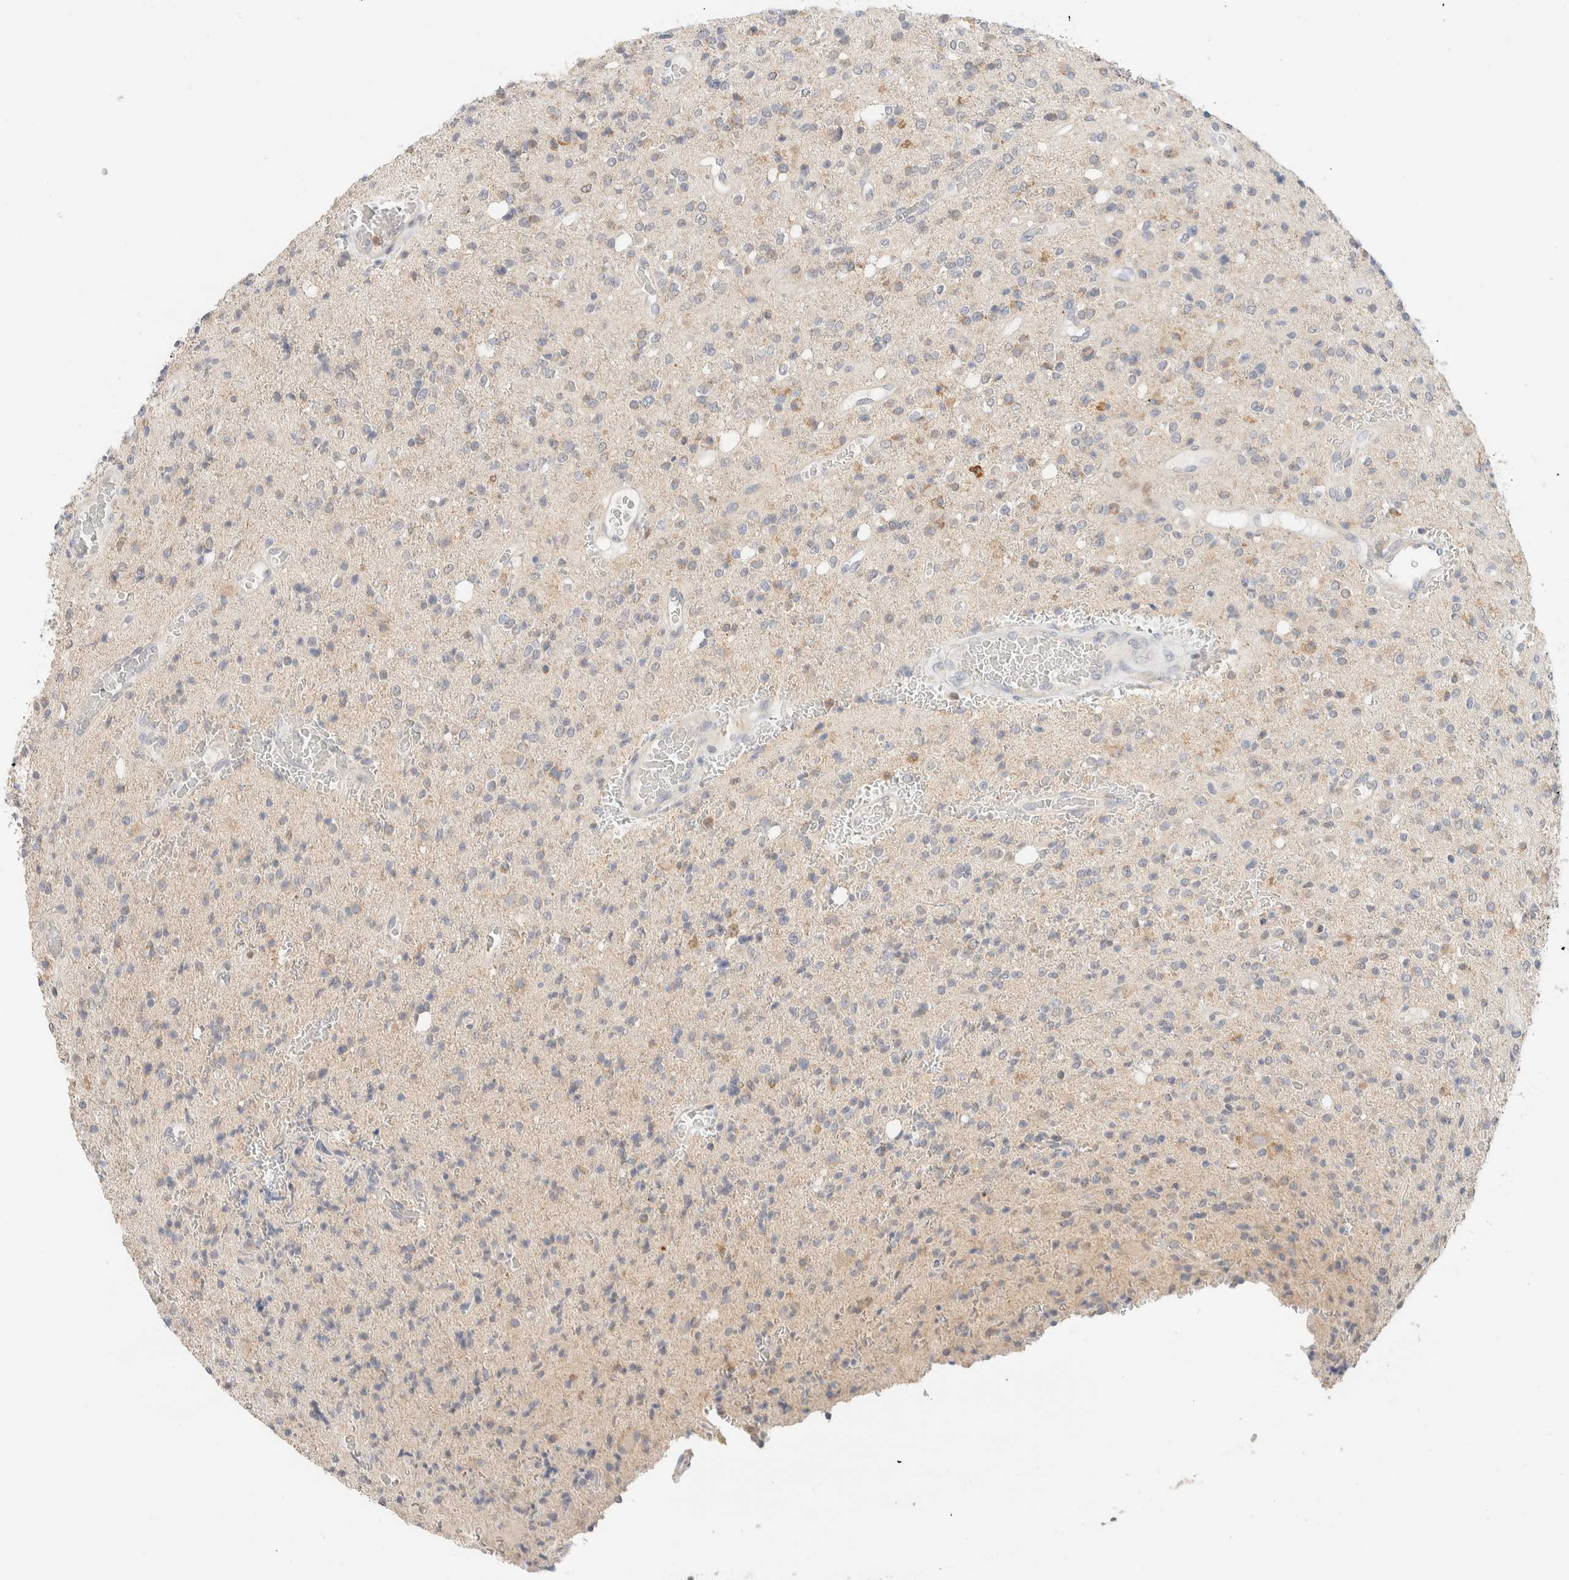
{"staining": {"intensity": "weak", "quantity": "<25%", "location": "cytoplasmic/membranous"}, "tissue": "glioma", "cell_type": "Tumor cells", "image_type": "cancer", "snomed": [{"axis": "morphology", "description": "Glioma, malignant, High grade"}, {"axis": "topography", "description": "Brain"}], "caption": "Human glioma stained for a protein using immunohistochemistry (IHC) displays no staining in tumor cells.", "gene": "HDHD3", "patient": {"sex": "male", "age": 34}}